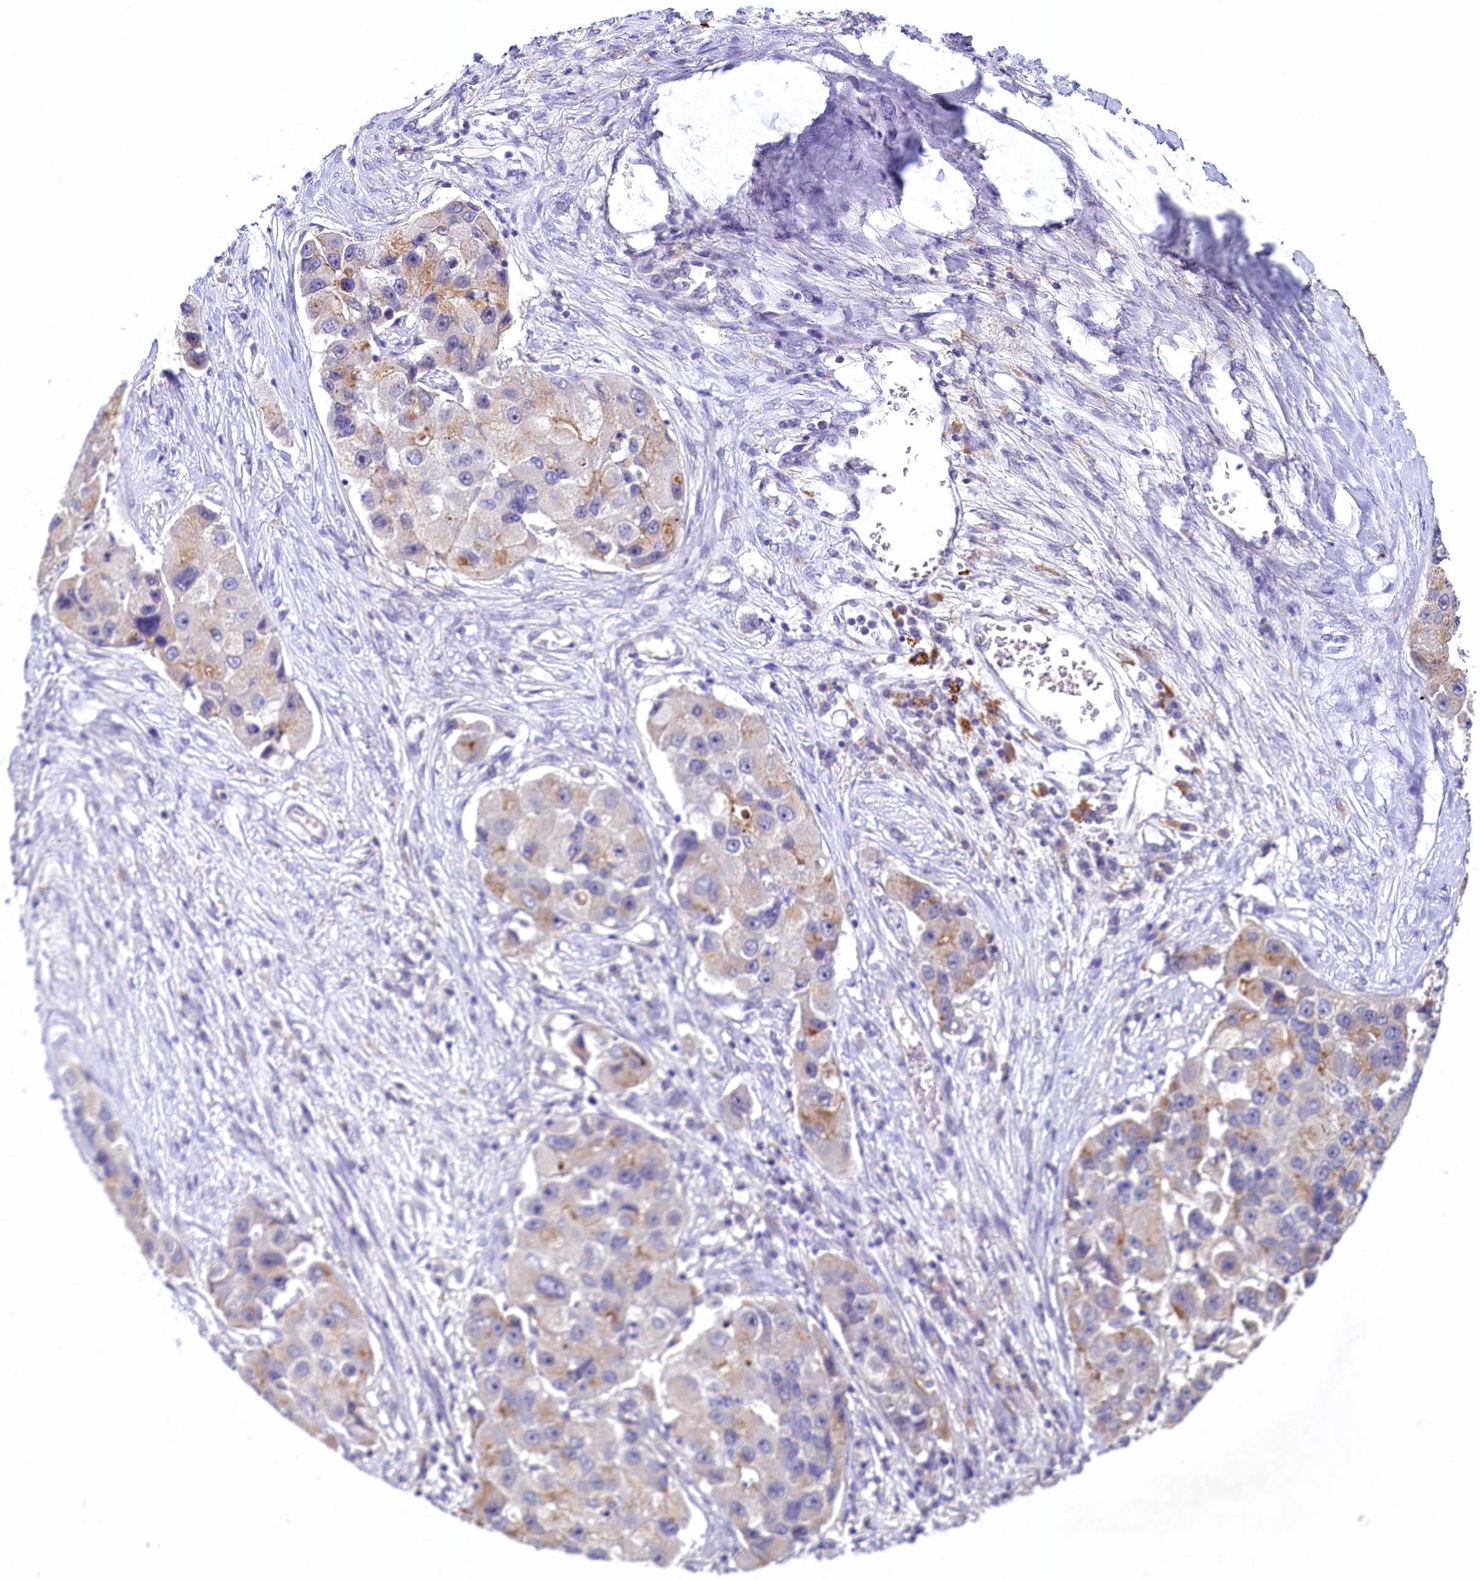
{"staining": {"intensity": "moderate", "quantity": "<25%", "location": "cytoplasmic/membranous"}, "tissue": "lung cancer", "cell_type": "Tumor cells", "image_type": "cancer", "snomed": [{"axis": "morphology", "description": "Adenocarcinoma, NOS"}, {"axis": "topography", "description": "Lung"}], "caption": "About <25% of tumor cells in human adenocarcinoma (lung) reveal moderate cytoplasmic/membranous protein positivity as visualized by brown immunohistochemical staining.", "gene": "NUBP2", "patient": {"sex": "female", "age": 54}}